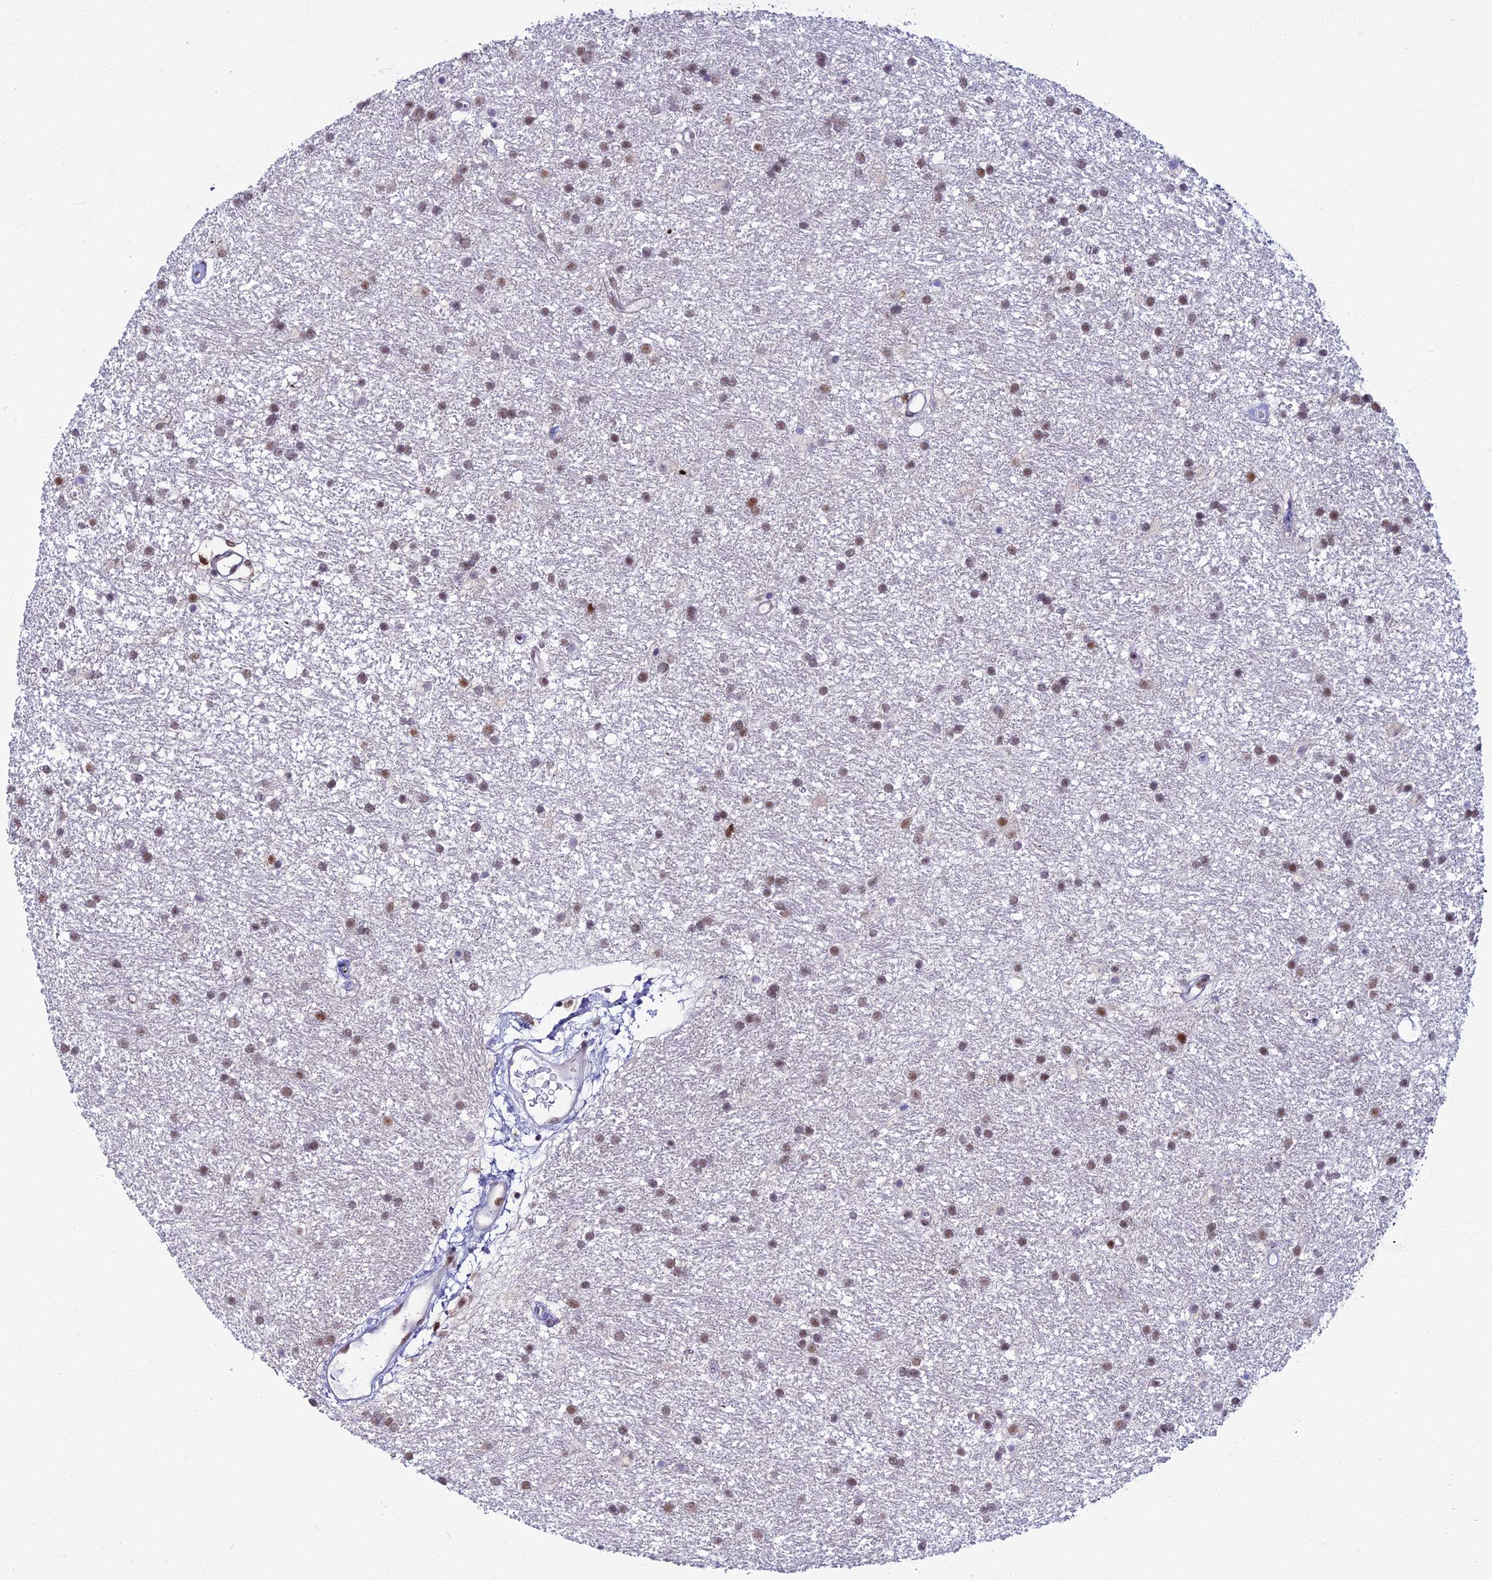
{"staining": {"intensity": "weak", "quantity": ">75%", "location": "nuclear"}, "tissue": "glioma", "cell_type": "Tumor cells", "image_type": "cancer", "snomed": [{"axis": "morphology", "description": "Glioma, malignant, High grade"}, {"axis": "topography", "description": "Brain"}], "caption": "About >75% of tumor cells in human malignant glioma (high-grade) show weak nuclear protein staining as visualized by brown immunohistochemical staining.", "gene": "RBM12", "patient": {"sex": "male", "age": 77}}